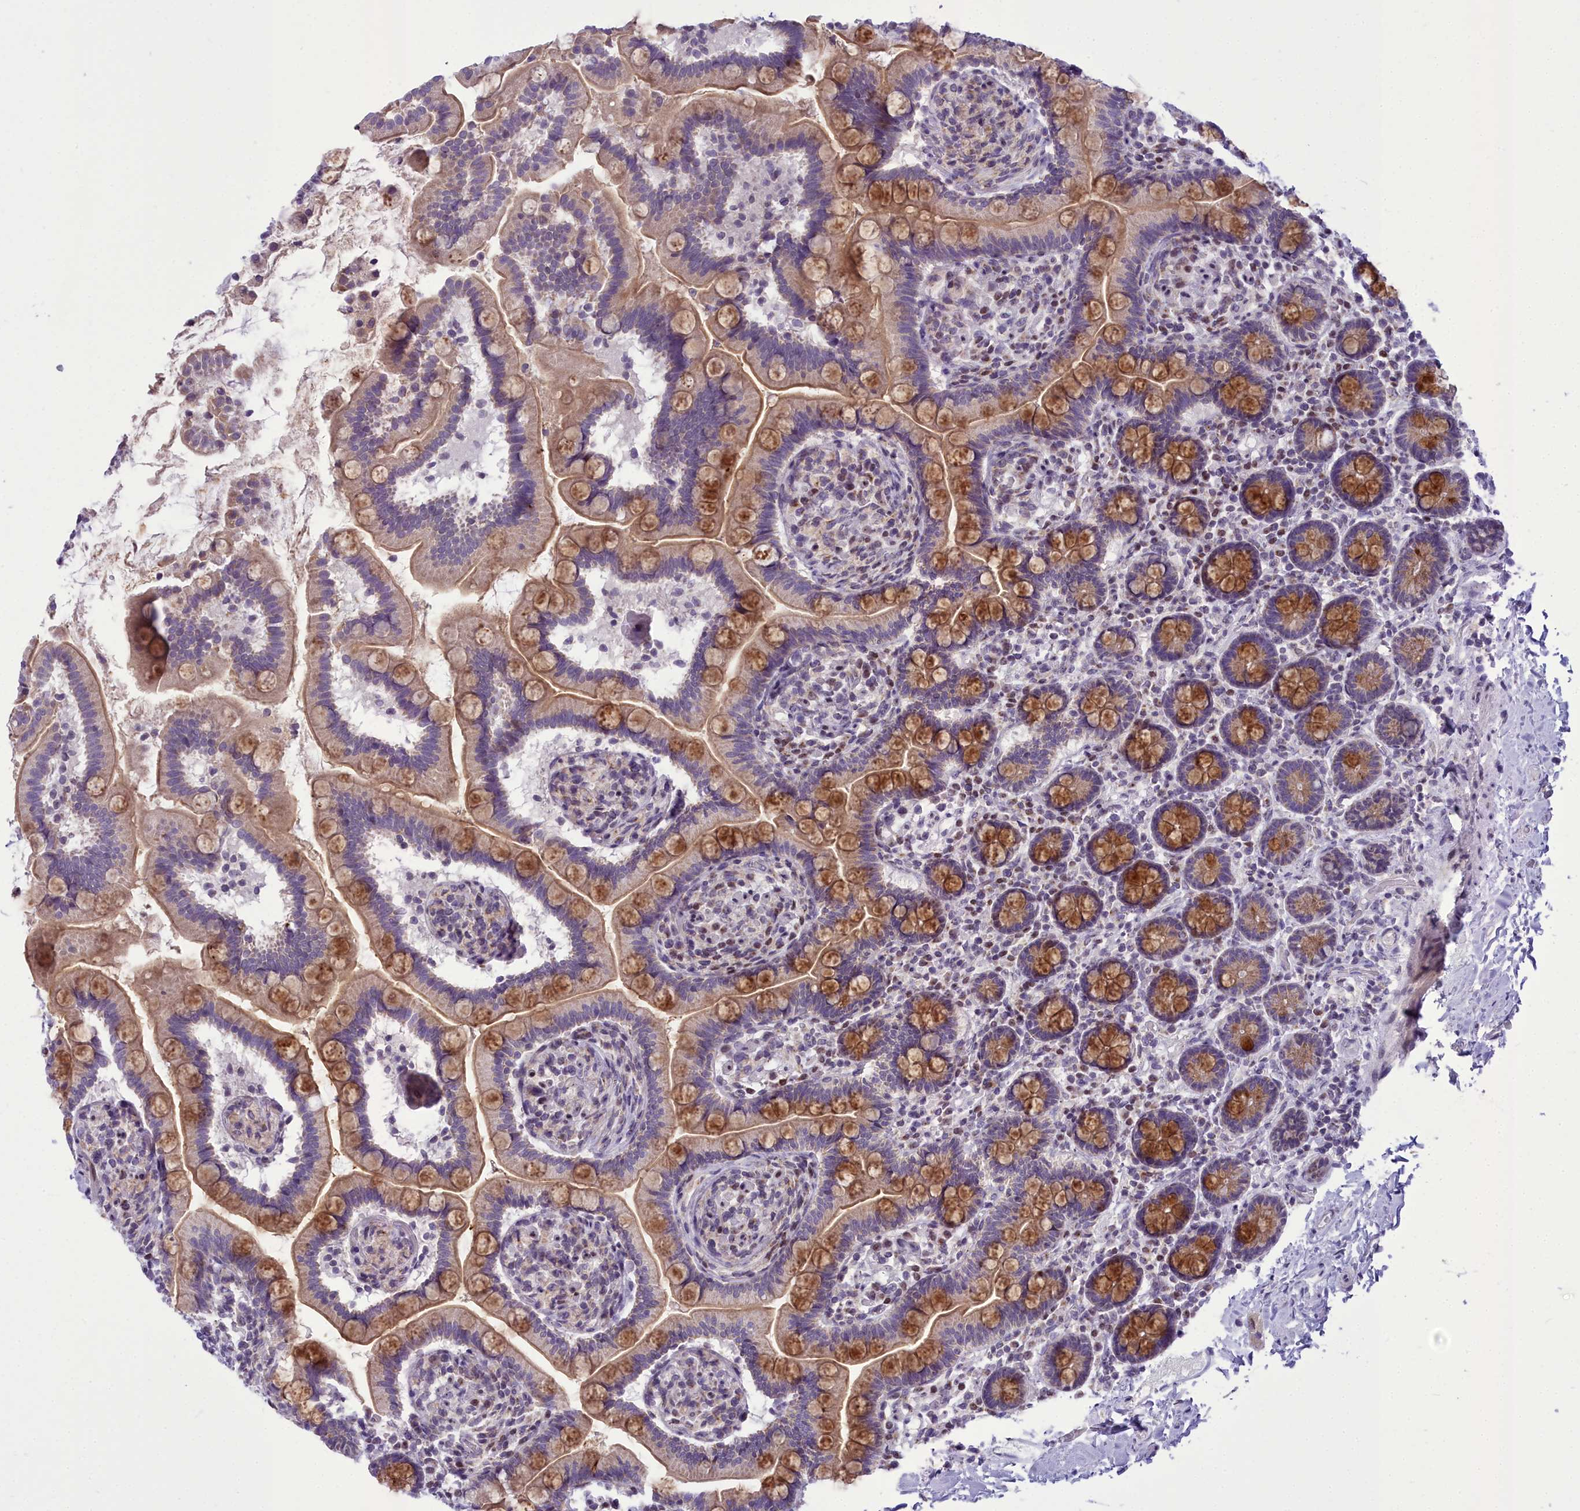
{"staining": {"intensity": "strong", "quantity": "25%-75%", "location": "cytoplasmic/membranous"}, "tissue": "small intestine", "cell_type": "Glandular cells", "image_type": "normal", "snomed": [{"axis": "morphology", "description": "Normal tissue, NOS"}, {"axis": "topography", "description": "Small intestine"}], "caption": "Brown immunohistochemical staining in normal human small intestine shows strong cytoplasmic/membranous positivity in approximately 25%-75% of glandular cells. The protein is shown in brown color, while the nuclei are stained blue.", "gene": "B9D2", "patient": {"sex": "female", "age": 64}}